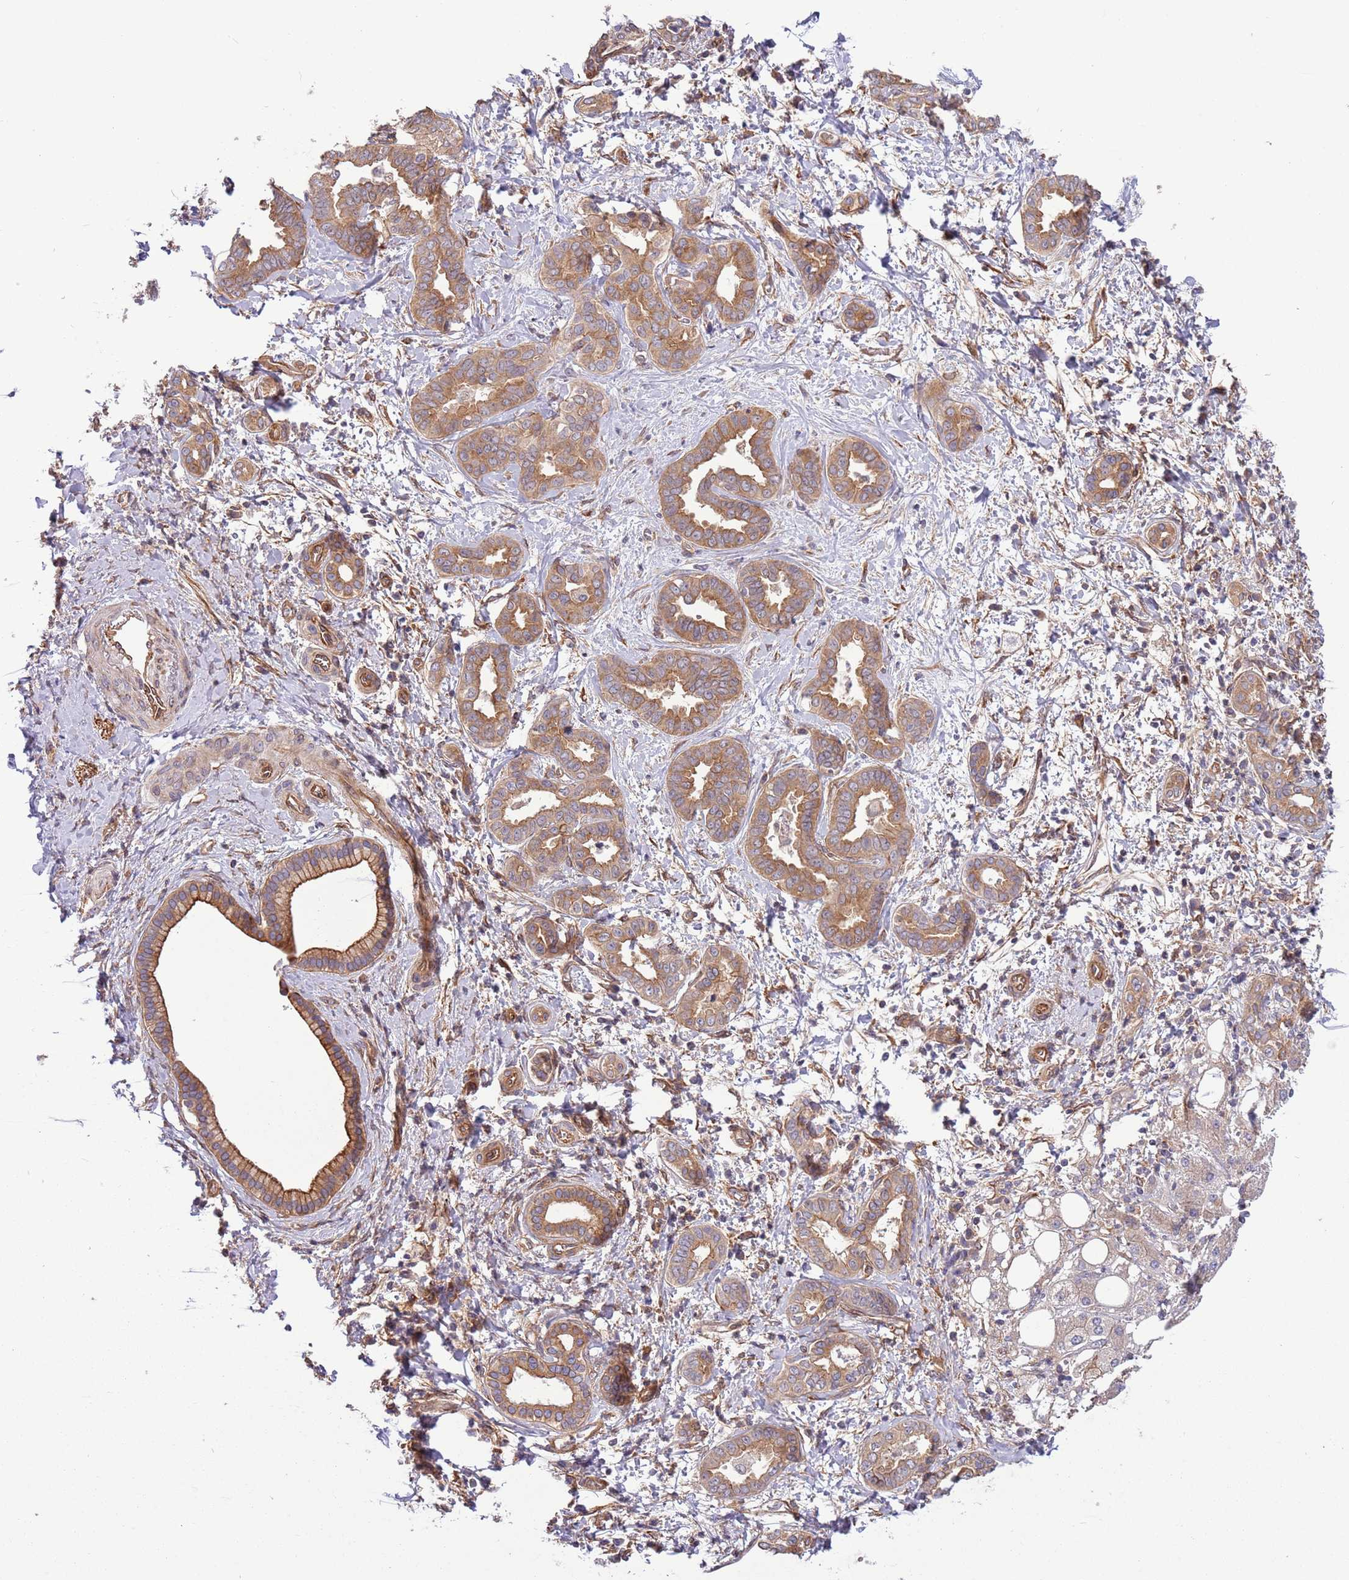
{"staining": {"intensity": "moderate", "quantity": "25%-75%", "location": "cytoplasmic/membranous"}, "tissue": "liver cancer", "cell_type": "Tumor cells", "image_type": "cancer", "snomed": [{"axis": "morphology", "description": "Cholangiocarcinoma"}, {"axis": "topography", "description": "Liver"}], "caption": "Immunohistochemical staining of liver cancer (cholangiocarcinoma) demonstrates medium levels of moderate cytoplasmic/membranous protein positivity in about 25%-75% of tumor cells. (DAB IHC with brightfield microscopy, high magnification).", "gene": "GNL1", "patient": {"sex": "female", "age": 77}}